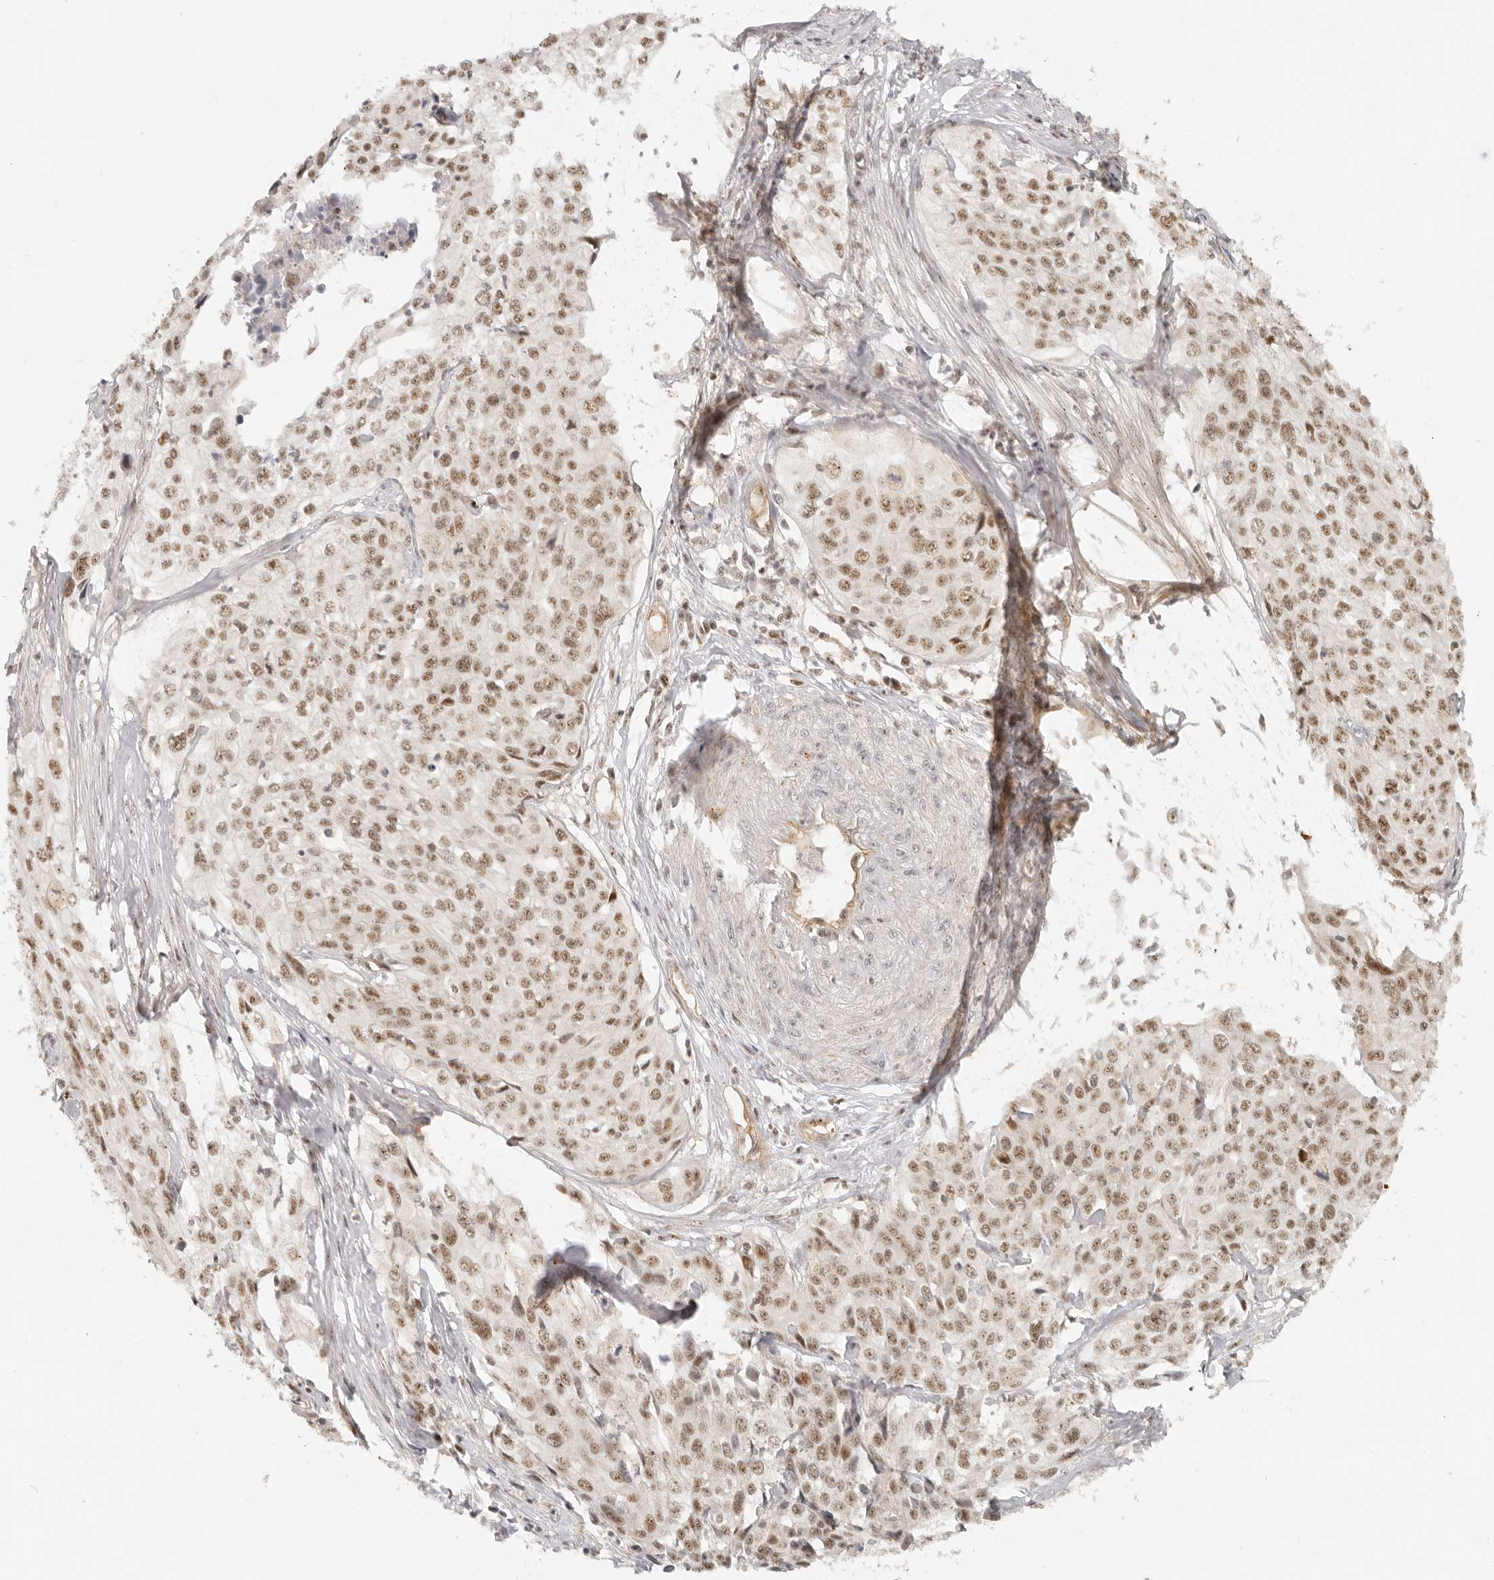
{"staining": {"intensity": "moderate", "quantity": ">75%", "location": "nuclear"}, "tissue": "cervical cancer", "cell_type": "Tumor cells", "image_type": "cancer", "snomed": [{"axis": "morphology", "description": "Squamous cell carcinoma, NOS"}, {"axis": "topography", "description": "Cervix"}], "caption": "This image reveals IHC staining of human squamous cell carcinoma (cervical), with medium moderate nuclear staining in approximately >75% of tumor cells.", "gene": "BAP1", "patient": {"sex": "female", "age": 31}}